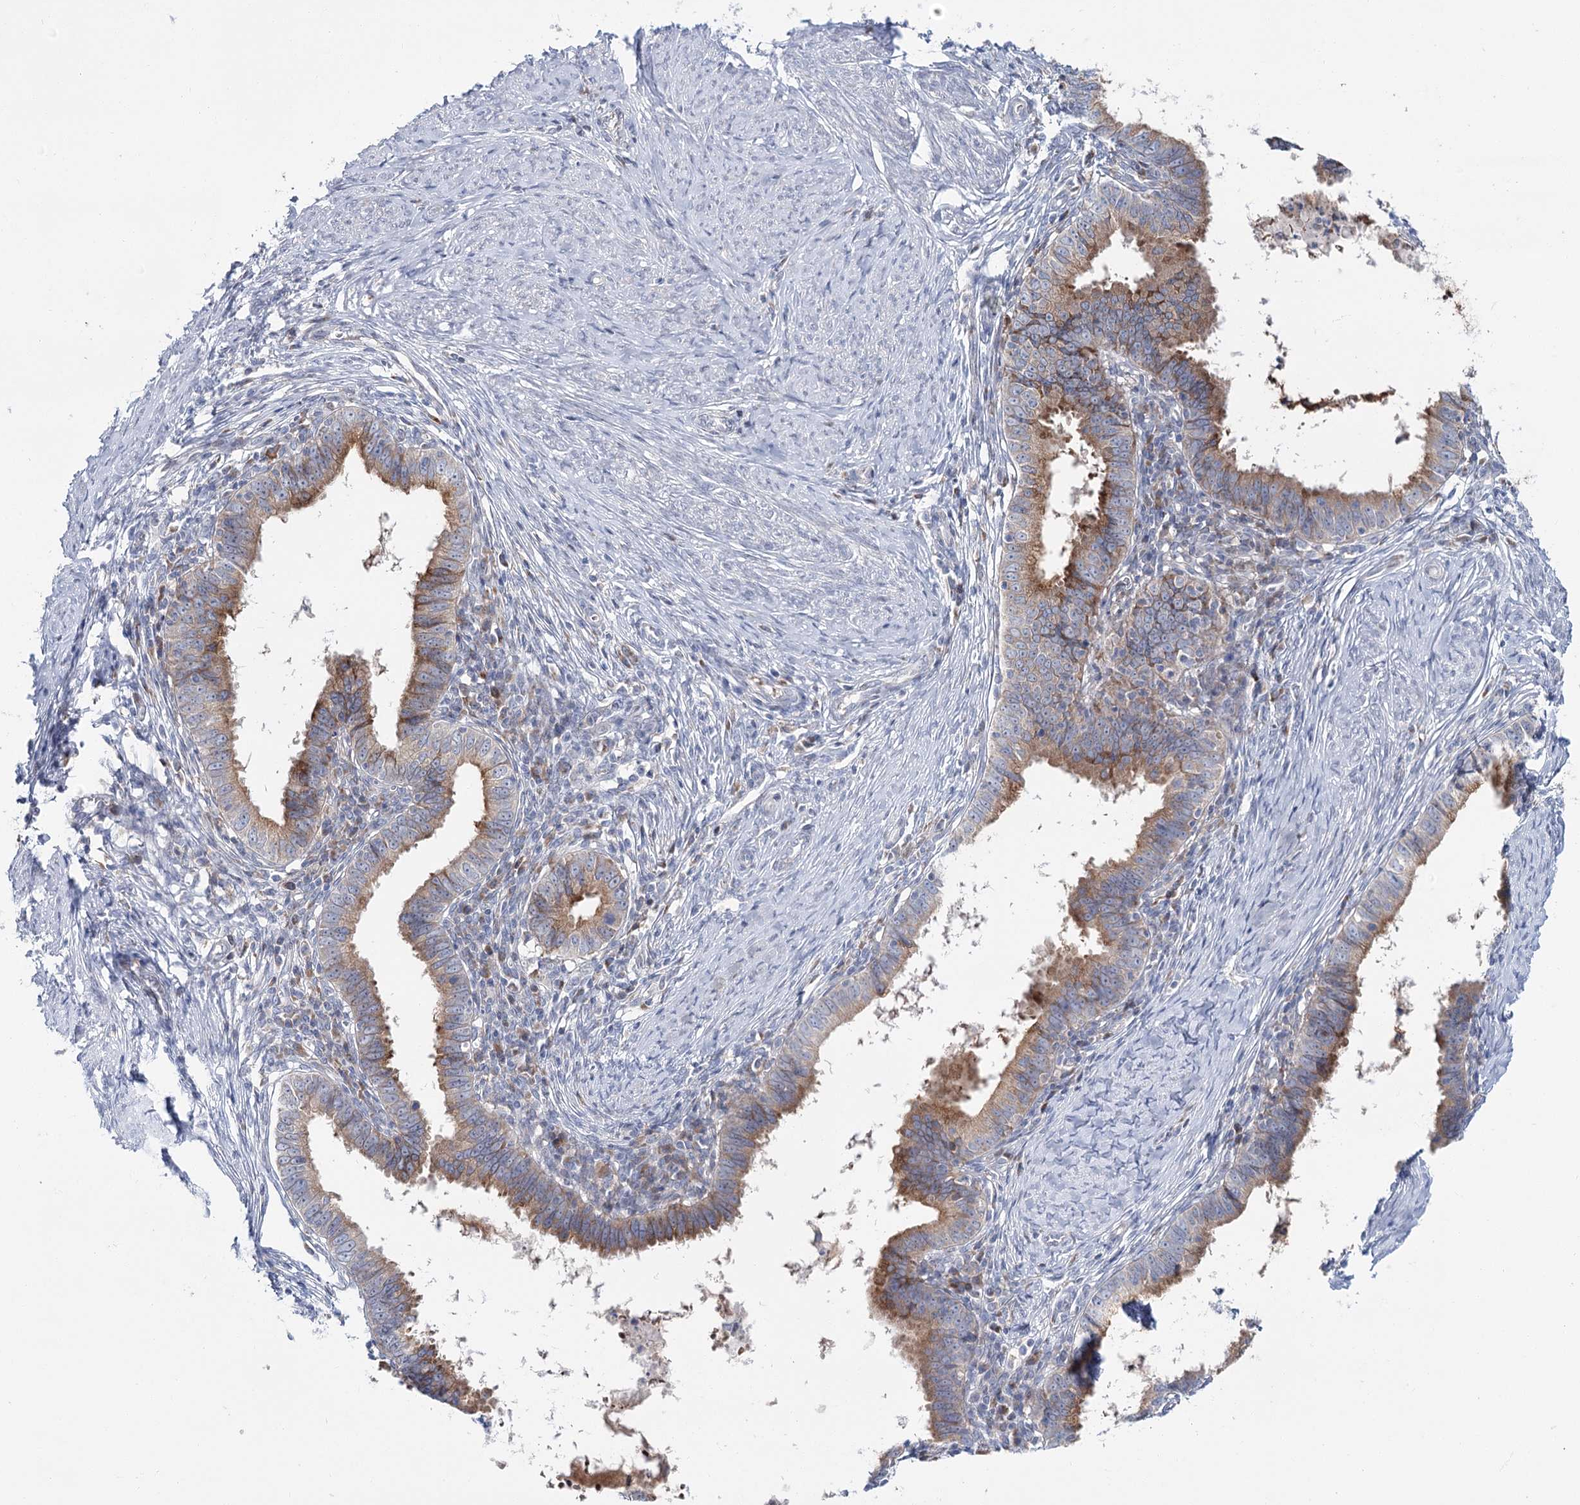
{"staining": {"intensity": "strong", "quantity": "25%-75%", "location": "cytoplasmic/membranous"}, "tissue": "cervical cancer", "cell_type": "Tumor cells", "image_type": "cancer", "snomed": [{"axis": "morphology", "description": "Adenocarcinoma, NOS"}, {"axis": "topography", "description": "Cervix"}], "caption": "High-magnification brightfield microscopy of cervical cancer stained with DAB (3,3'-diaminobenzidine) (brown) and counterstained with hematoxylin (blue). tumor cells exhibit strong cytoplasmic/membranous positivity is seen in about25%-75% of cells.", "gene": "CPLANE1", "patient": {"sex": "female", "age": 36}}